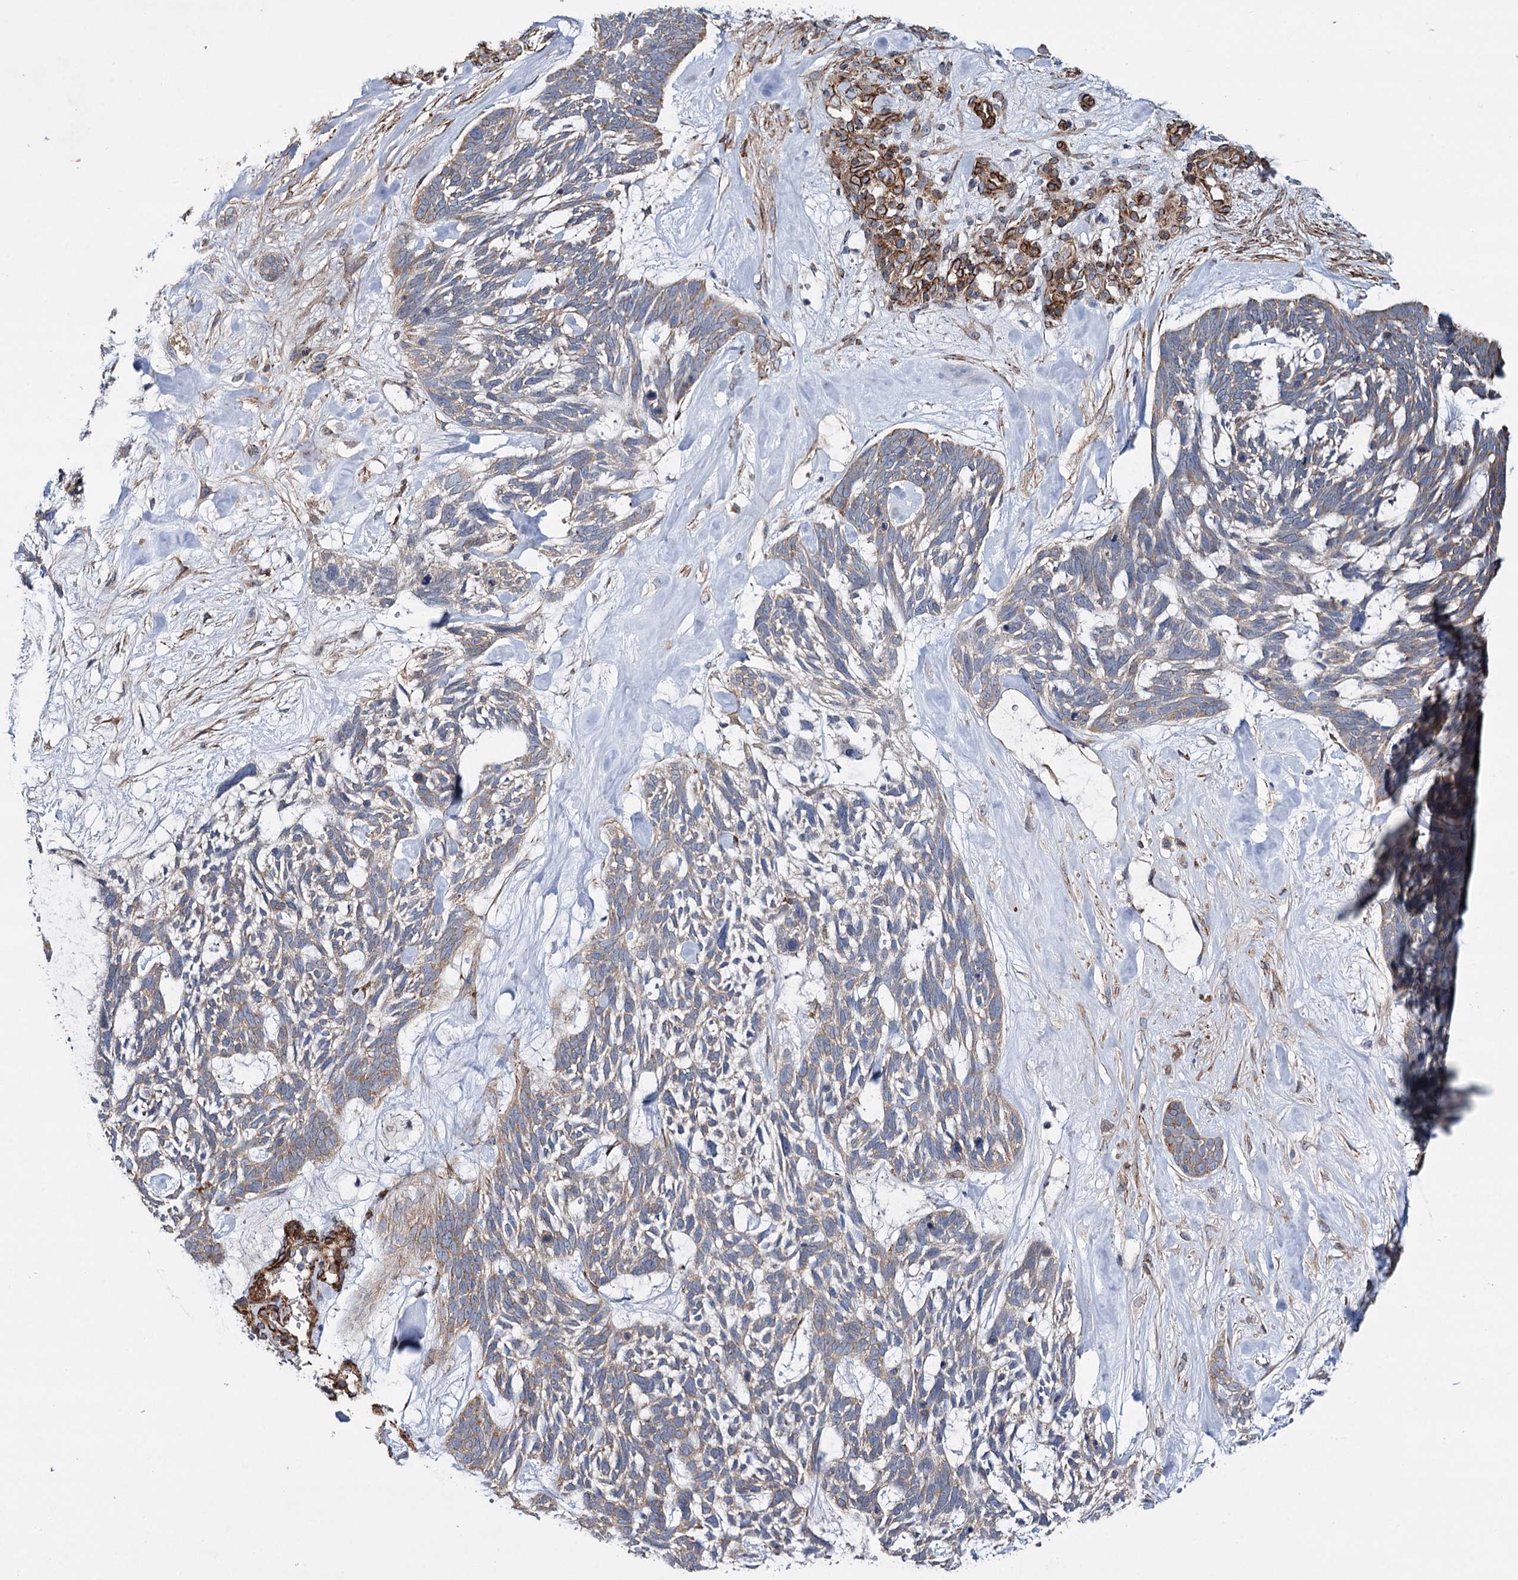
{"staining": {"intensity": "weak", "quantity": "<25%", "location": "cytoplasmic/membranous"}, "tissue": "skin cancer", "cell_type": "Tumor cells", "image_type": "cancer", "snomed": [{"axis": "morphology", "description": "Basal cell carcinoma"}, {"axis": "topography", "description": "Skin"}], "caption": "This is an IHC micrograph of human skin basal cell carcinoma. There is no expression in tumor cells.", "gene": "SPATS2", "patient": {"sex": "male", "age": 88}}